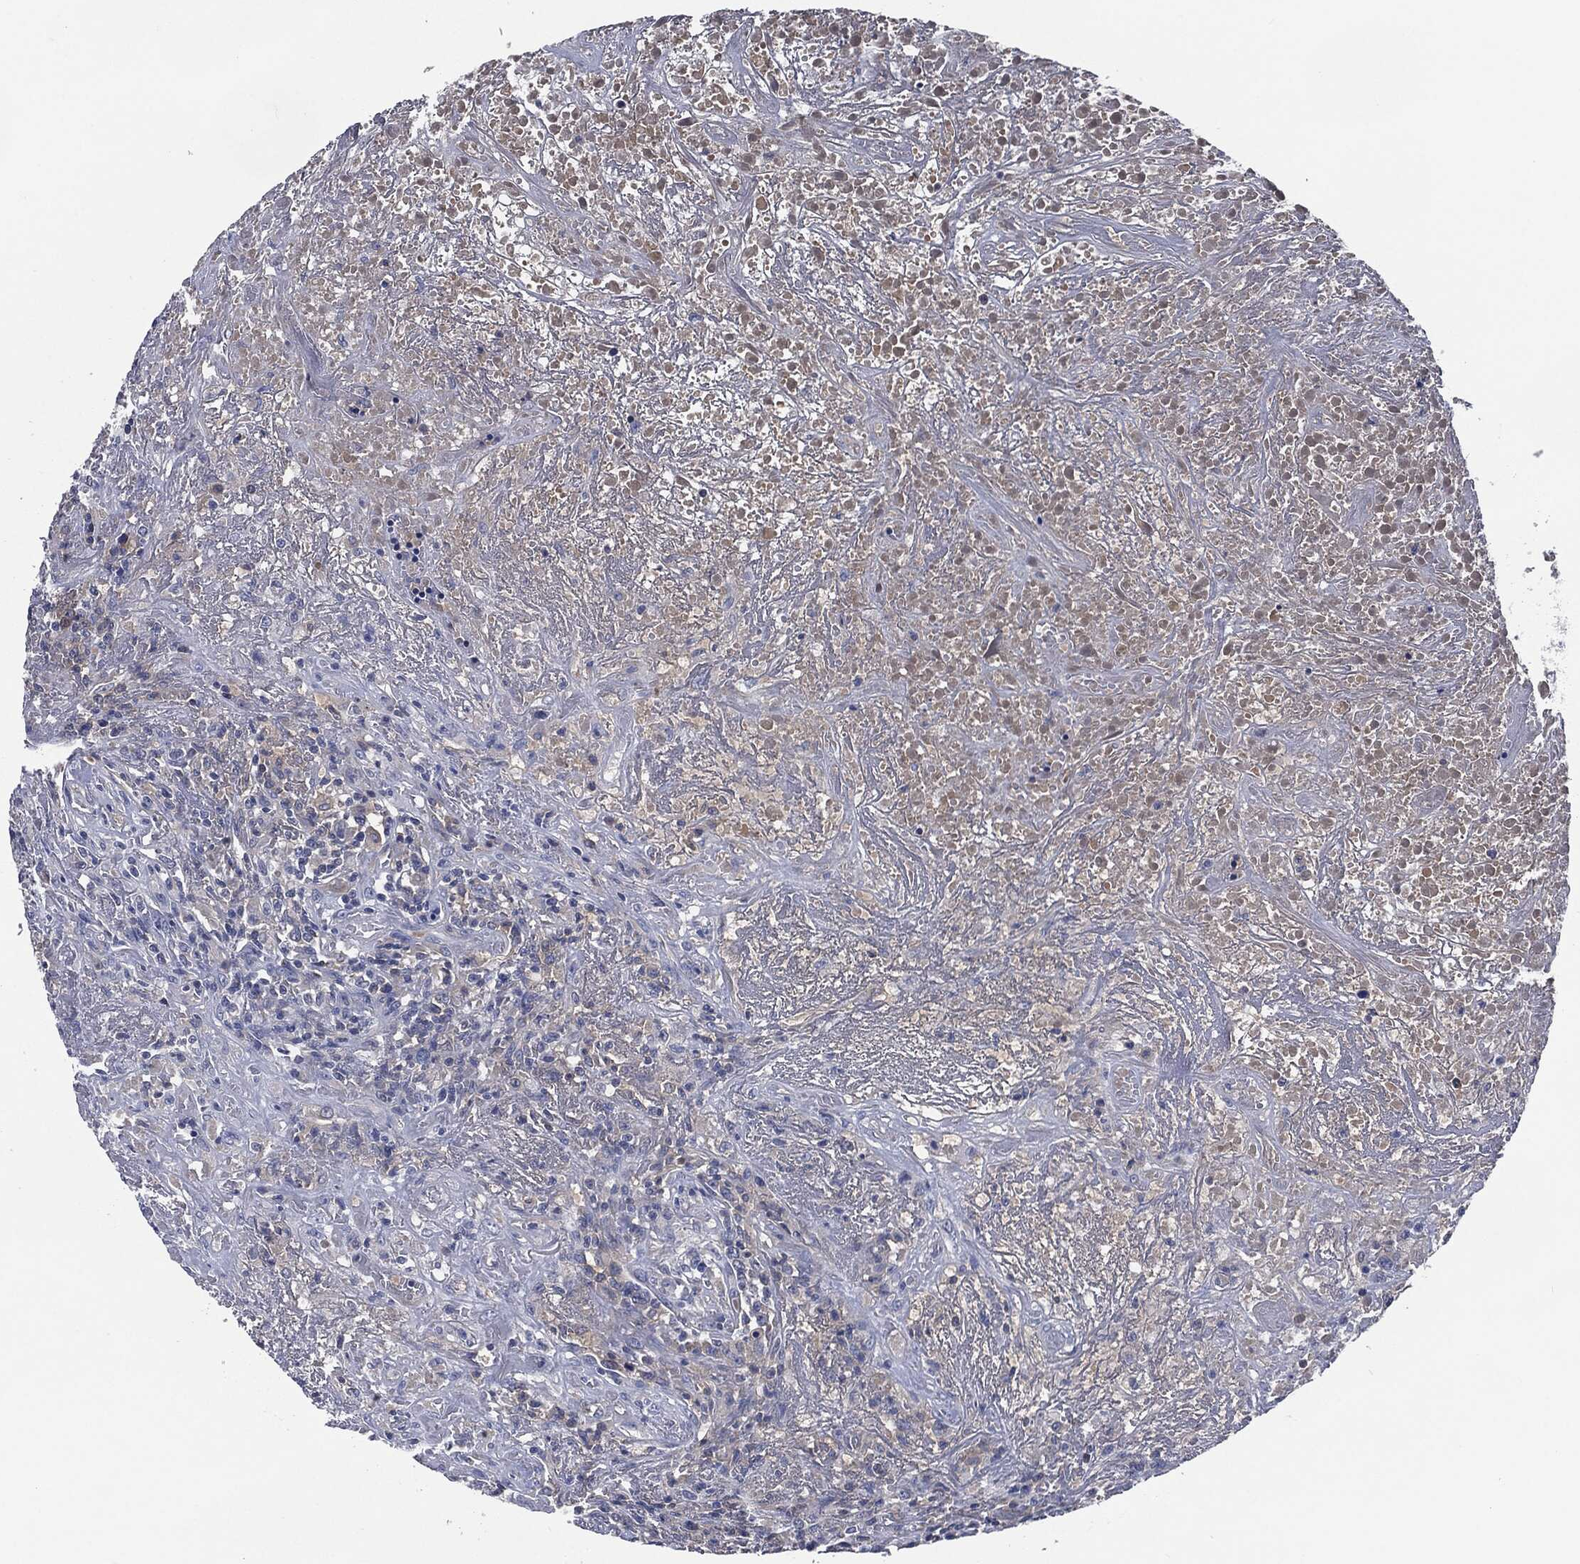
{"staining": {"intensity": "moderate", "quantity": "<25%", "location": "cytoplasmic/membranous"}, "tissue": "lymphoma", "cell_type": "Tumor cells", "image_type": "cancer", "snomed": [{"axis": "morphology", "description": "Malignant lymphoma, non-Hodgkin's type, High grade"}, {"axis": "topography", "description": "Lung"}], "caption": "Immunohistochemical staining of human lymphoma exhibits moderate cytoplasmic/membranous protein positivity in about <25% of tumor cells.", "gene": "IL2RG", "patient": {"sex": "male", "age": 79}}